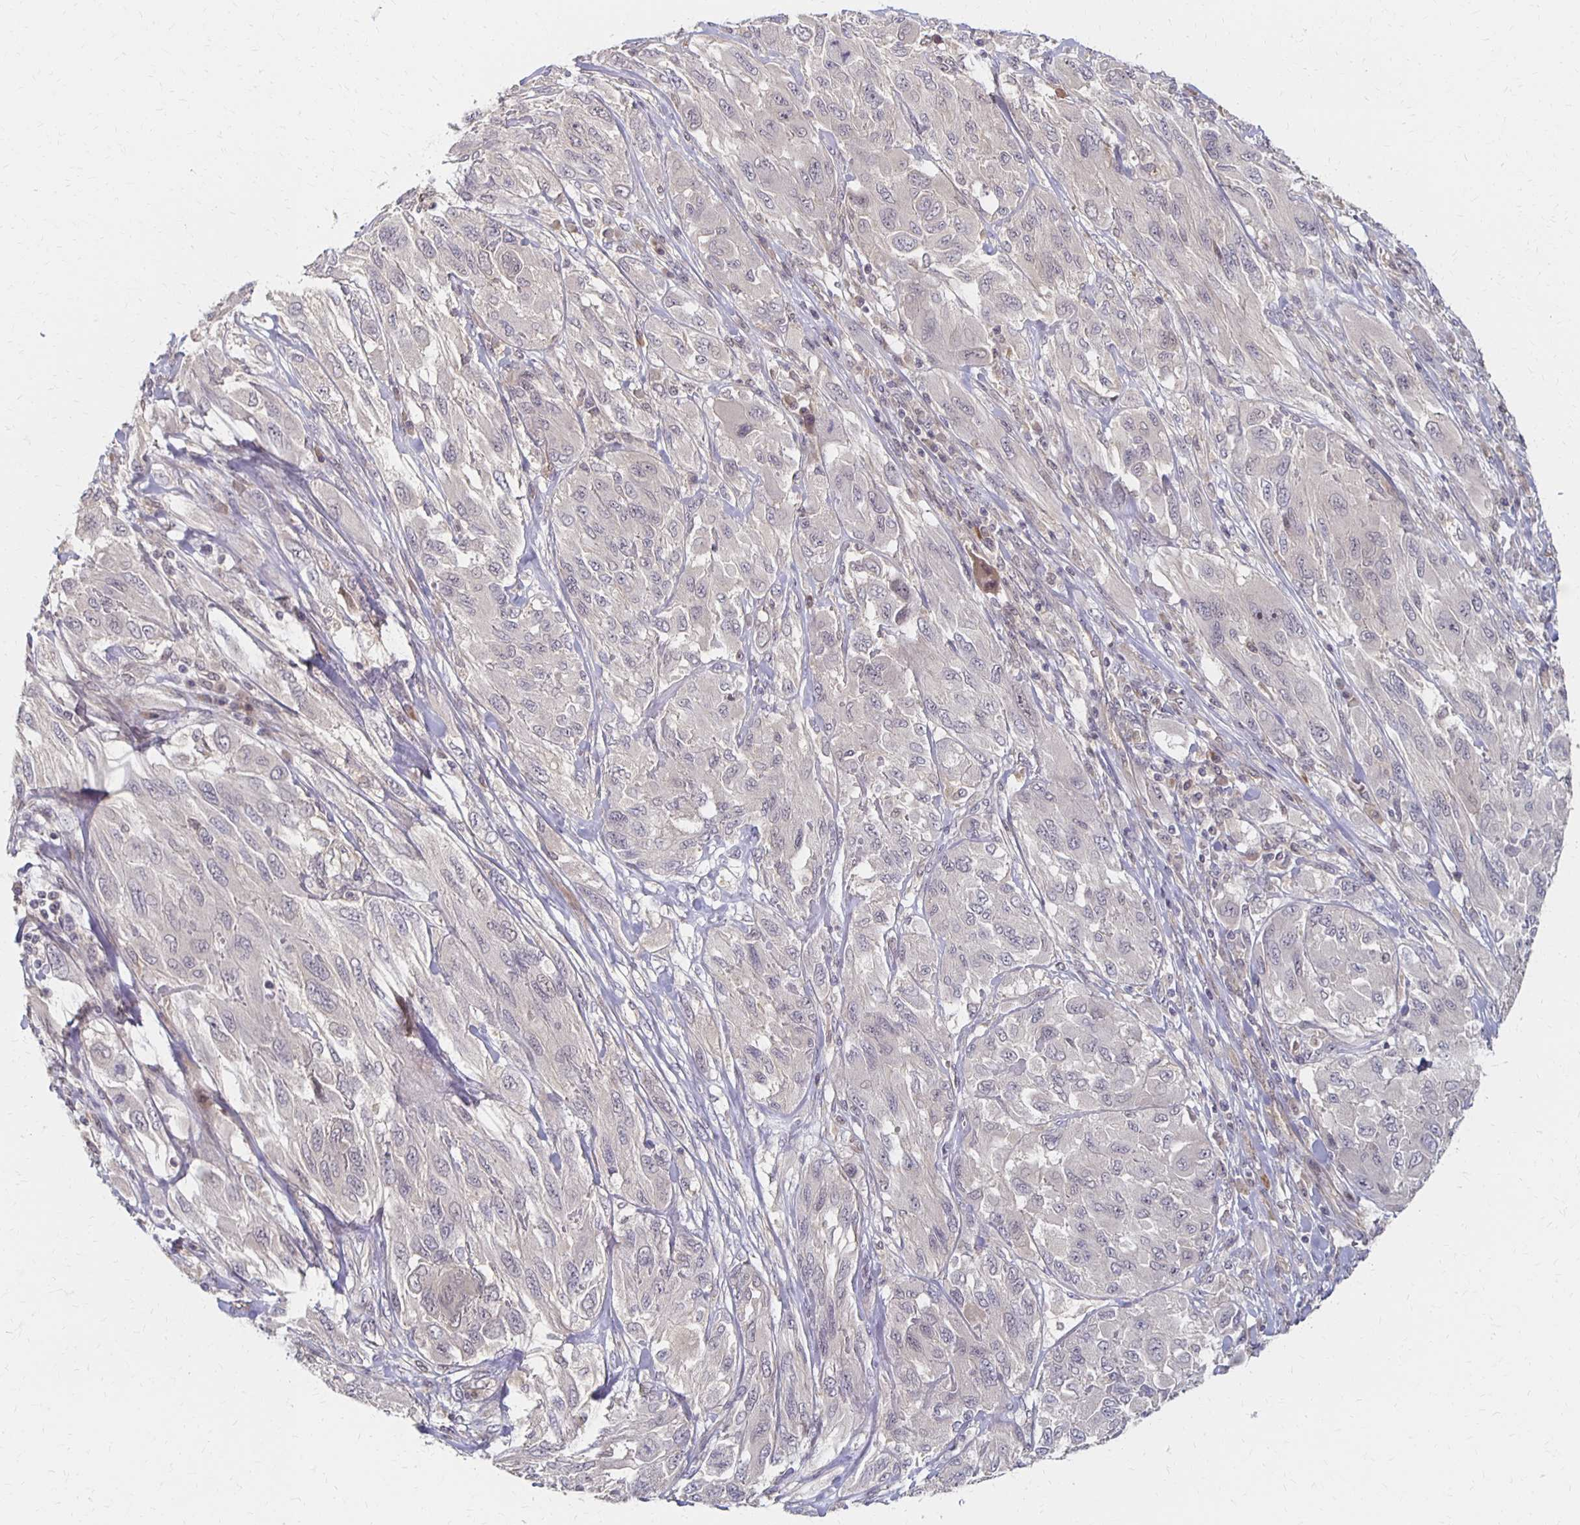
{"staining": {"intensity": "negative", "quantity": "none", "location": "none"}, "tissue": "melanoma", "cell_type": "Tumor cells", "image_type": "cancer", "snomed": [{"axis": "morphology", "description": "Malignant melanoma, NOS"}, {"axis": "topography", "description": "Skin"}], "caption": "Immunohistochemistry (IHC) micrograph of neoplastic tissue: melanoma stained with DAB exhibits no significant protein positivity in tumor cells. (Brightfield microscopy of DAB (3,3'-diaminobenzidine) immunohistochemistry (IHC) at high magnification).", "gene": "PRKCB", "patient": {"sex": "female", "age": 91}}